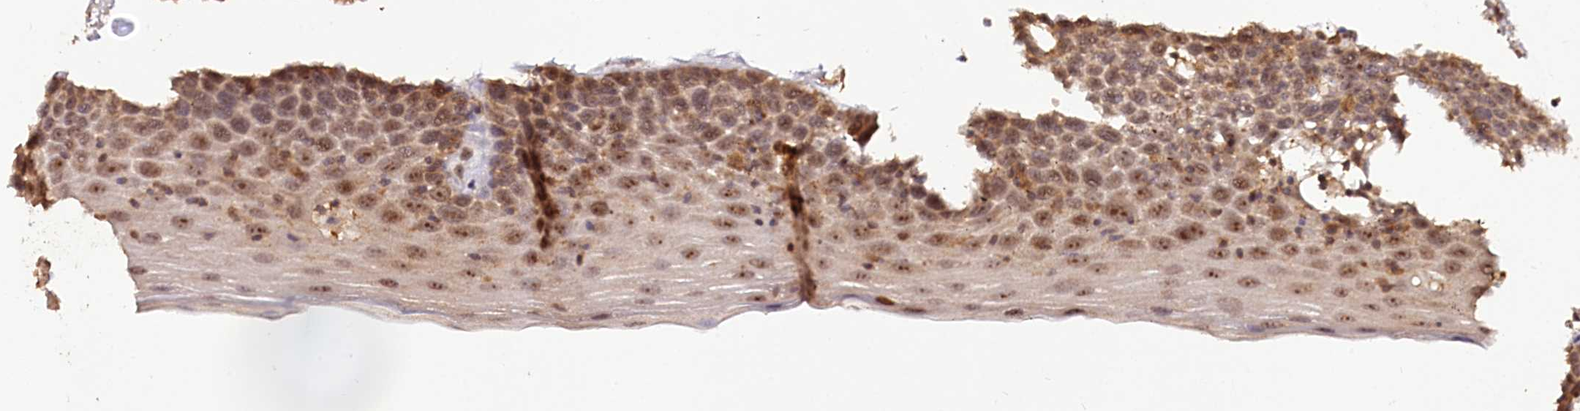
{"staining": {"intensity": "moderate", "quantity": ">75%", "location": "nuclear"}, "tissue": "oral mucosa", "cell_type": "Squamous epithelial cells", "image_type": "normal", "snomed": [{"axis": "morphology", "description": "Normal tissue, NOS"}, {"axis": "topography", "description": "Oral tissue"}], "caption": "Unremarkable oral mucosa displays moderate nuclear positivity in approximately >75% of squamous epithelial cells, visualized by immunohistochemistry. (brown staining indicates protein expression, while blue staining denotes nuclei).", "gene": "RRP8", "patient": {"sex": "male", "age": 74}}